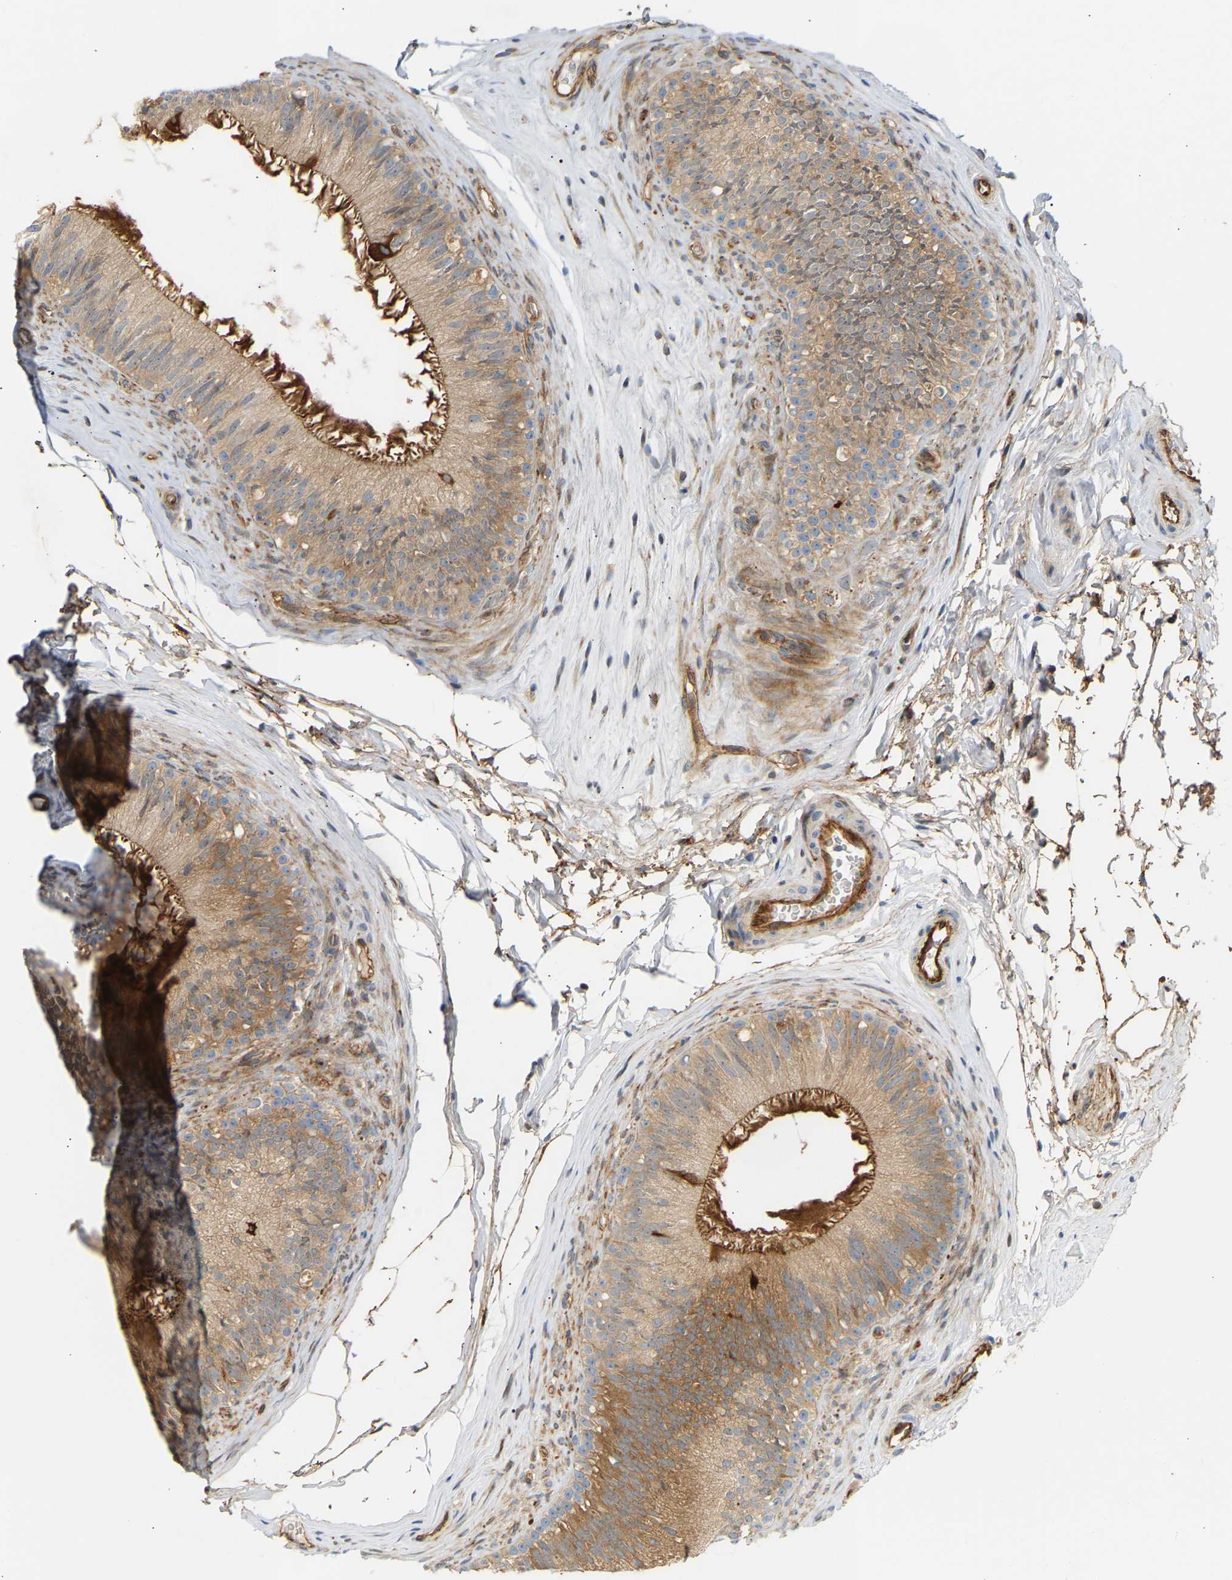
{"staining": {"intensity": "moderate", "quantity": ">75%", "location": "cytoplasmic/membranous"}, "tissue": "epididymis", "cell_type": "Glandular cells", "image_type": "normal", "snomed": [{"axis": "morphology", "description": "Normal tissue, NOS"}, {"axis": "topography", "description": "Testis"}, {"axis": "topography", "description": "Epididymis"}], "caption": "Moderate cytoplasmic/membranous protein expression is seen in about >75% of glandular cells in epididymis. (IHC, brightfield microscopy, high magnification).", "gene": "PLCG2", "patient": {"sex": "male", "age": 36}}